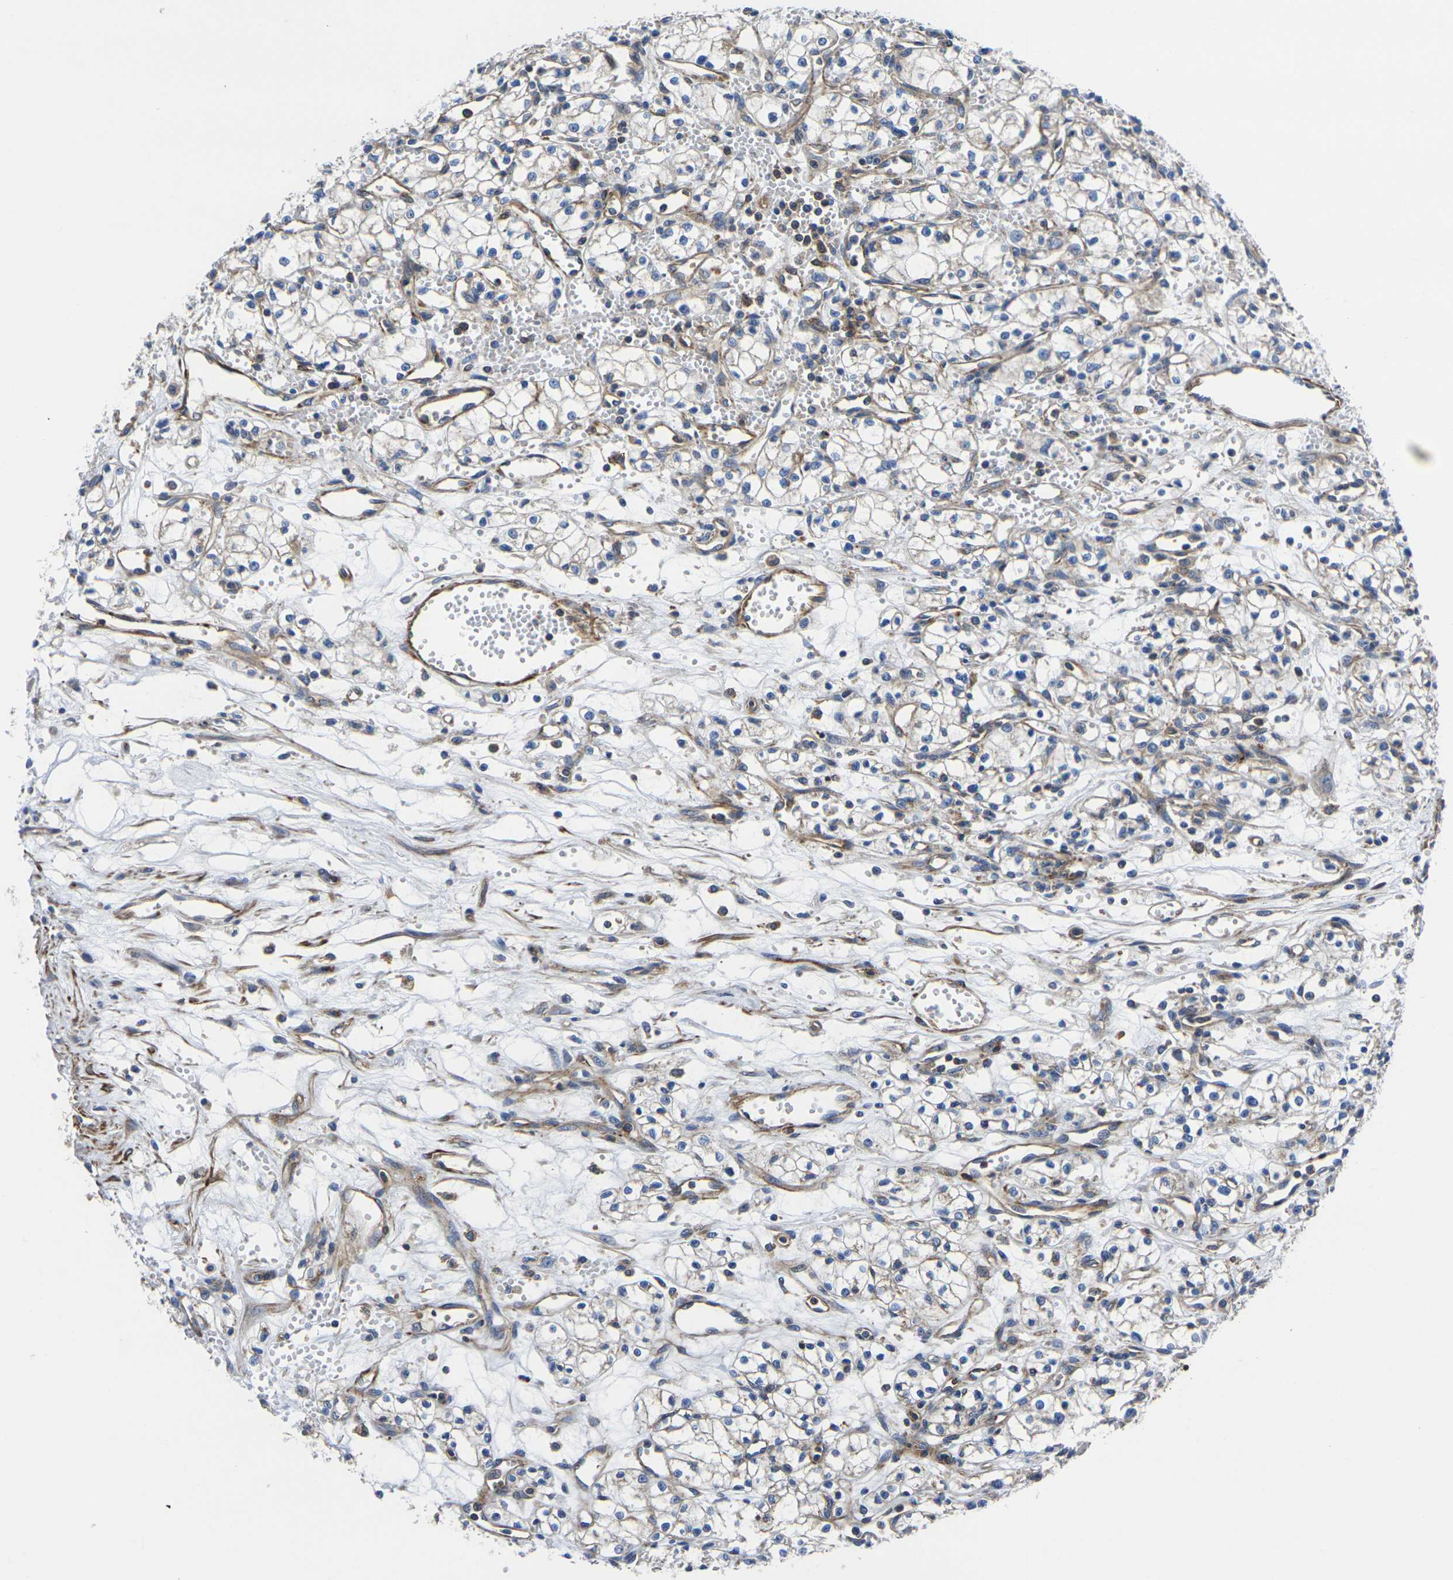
{"staining": {"intensity": "weak", "quantity": "<25%", "location": "cytoplasmic/membranous"}, "tissue": "renal cancer", "cell_type": "Tumor cells", "image_type": "cancer", "snomed": [{"axis": "morphology", "description": "Normal tissue, NOS"}, {"axis": "morphology", "description": "Adenocarcinoma, NOS"}, {"axis": "topography", "description": "Kidney"}], "caption": "Tumor cells are negative for brown protein staining in renal cancer (adenocarcinoma). Brightfield microscopy of IHC stained with DAB (3,3'-diaminobenzidine) (brown) and hematoxylin (blue), captured at high magnification.", "gene": "GPR4", "patient": {"sex": "male", "age": 59}}